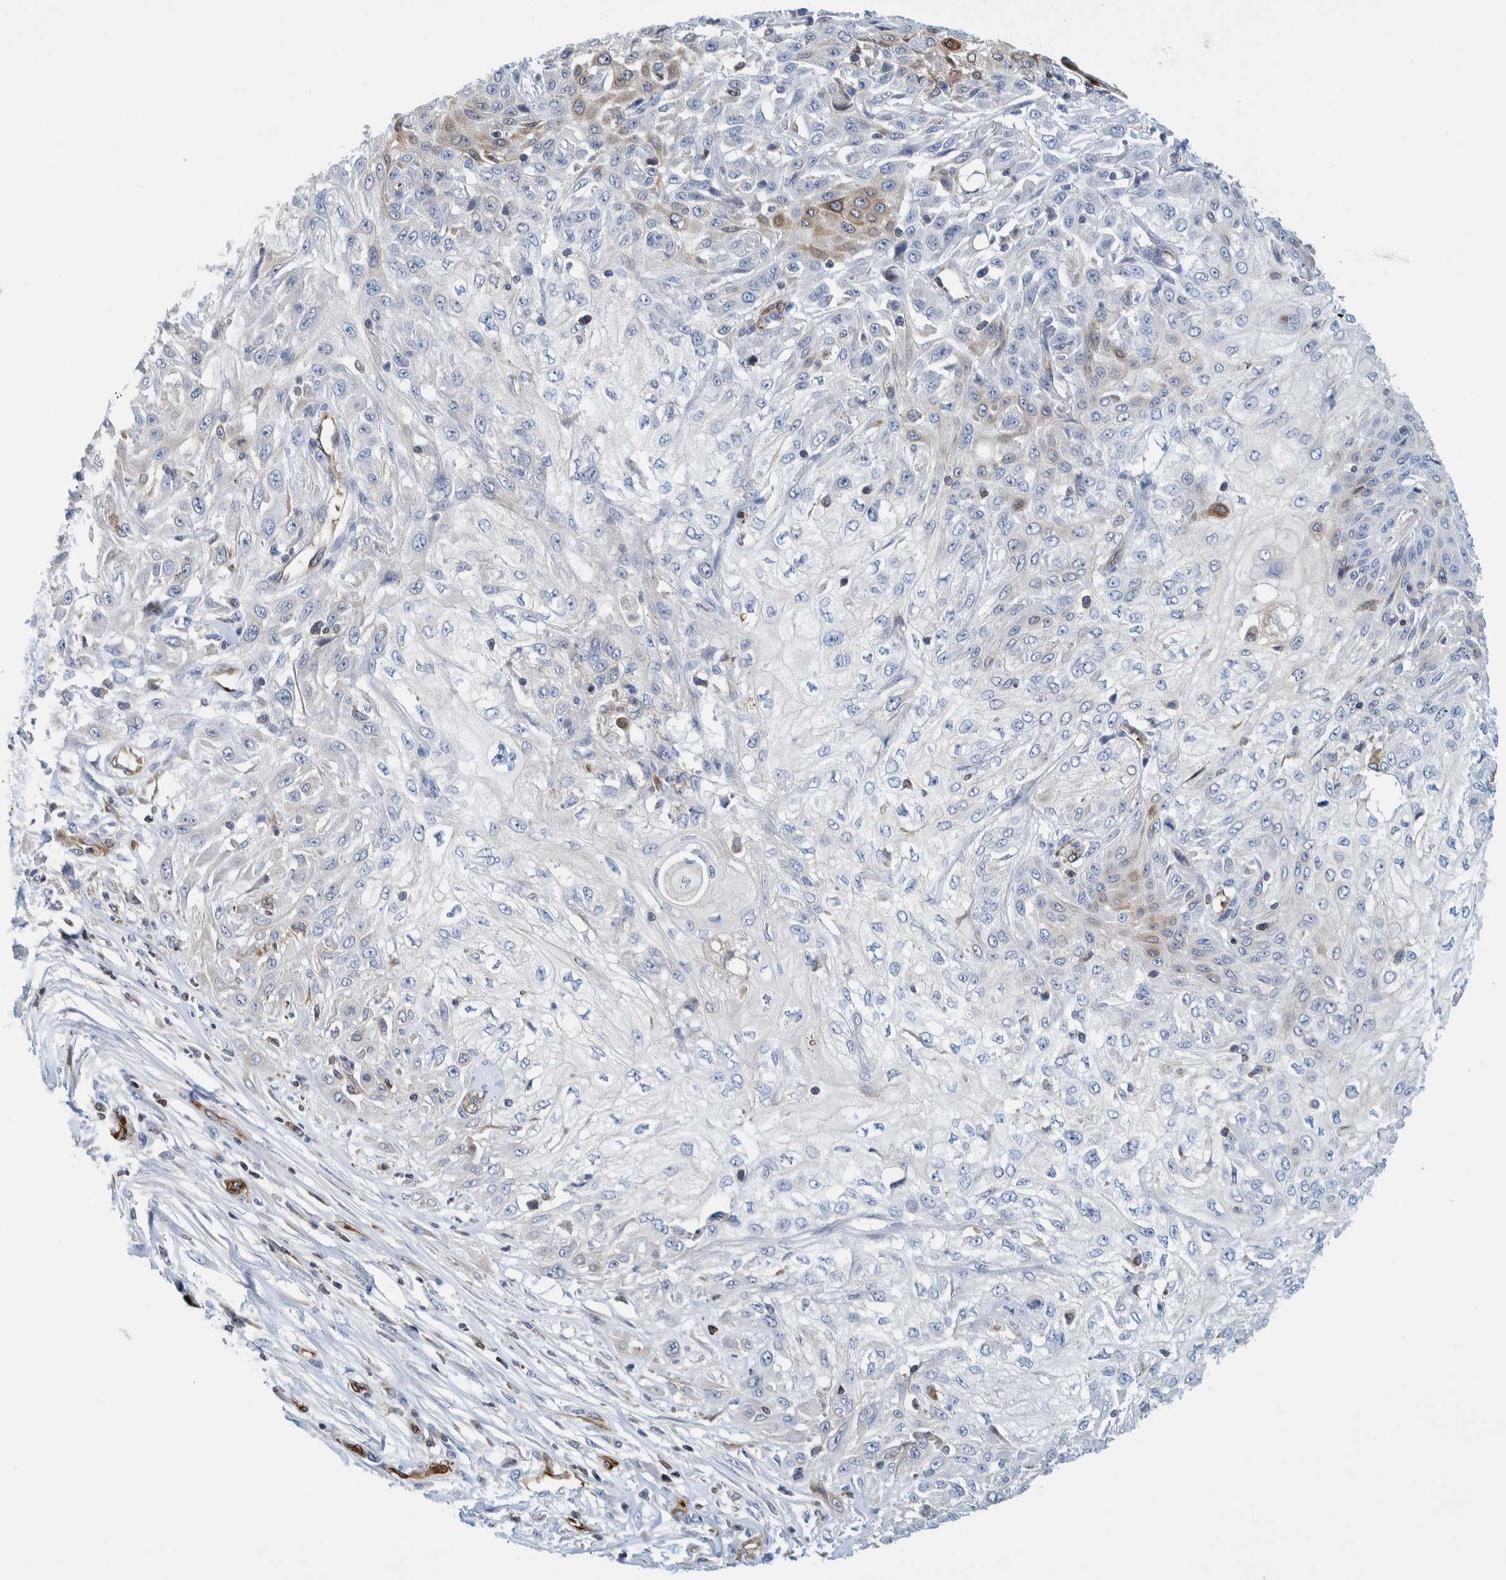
{"staining": {"intensity": "moderate", "quantity": "<25%", "location": "cytoplasmic/membranous"}, "tissue": "skin cancer", "cell_type": "Tumor cells", "image_type": "cancer", "snomed": [{"axis": "morphology", "description": "Squamous cell carcinoma, NOS"}, {"axis": "morphology", "description": "Squamous cell carcinoma, metastatic, NOS"}, {"axis": "topography", "description": "Skin"}, {"axis": "topography", "description": "Lymph node"}], "caption": "This image reveals immunohistochemistry staining of skin metastatic squamous cell carcinoma, with low moderate cytoplasmic/membranous positivity in approximately <25% of tumor cells.", "gene": "THEM6", "patient": {"sex": "male", "age": 75}}